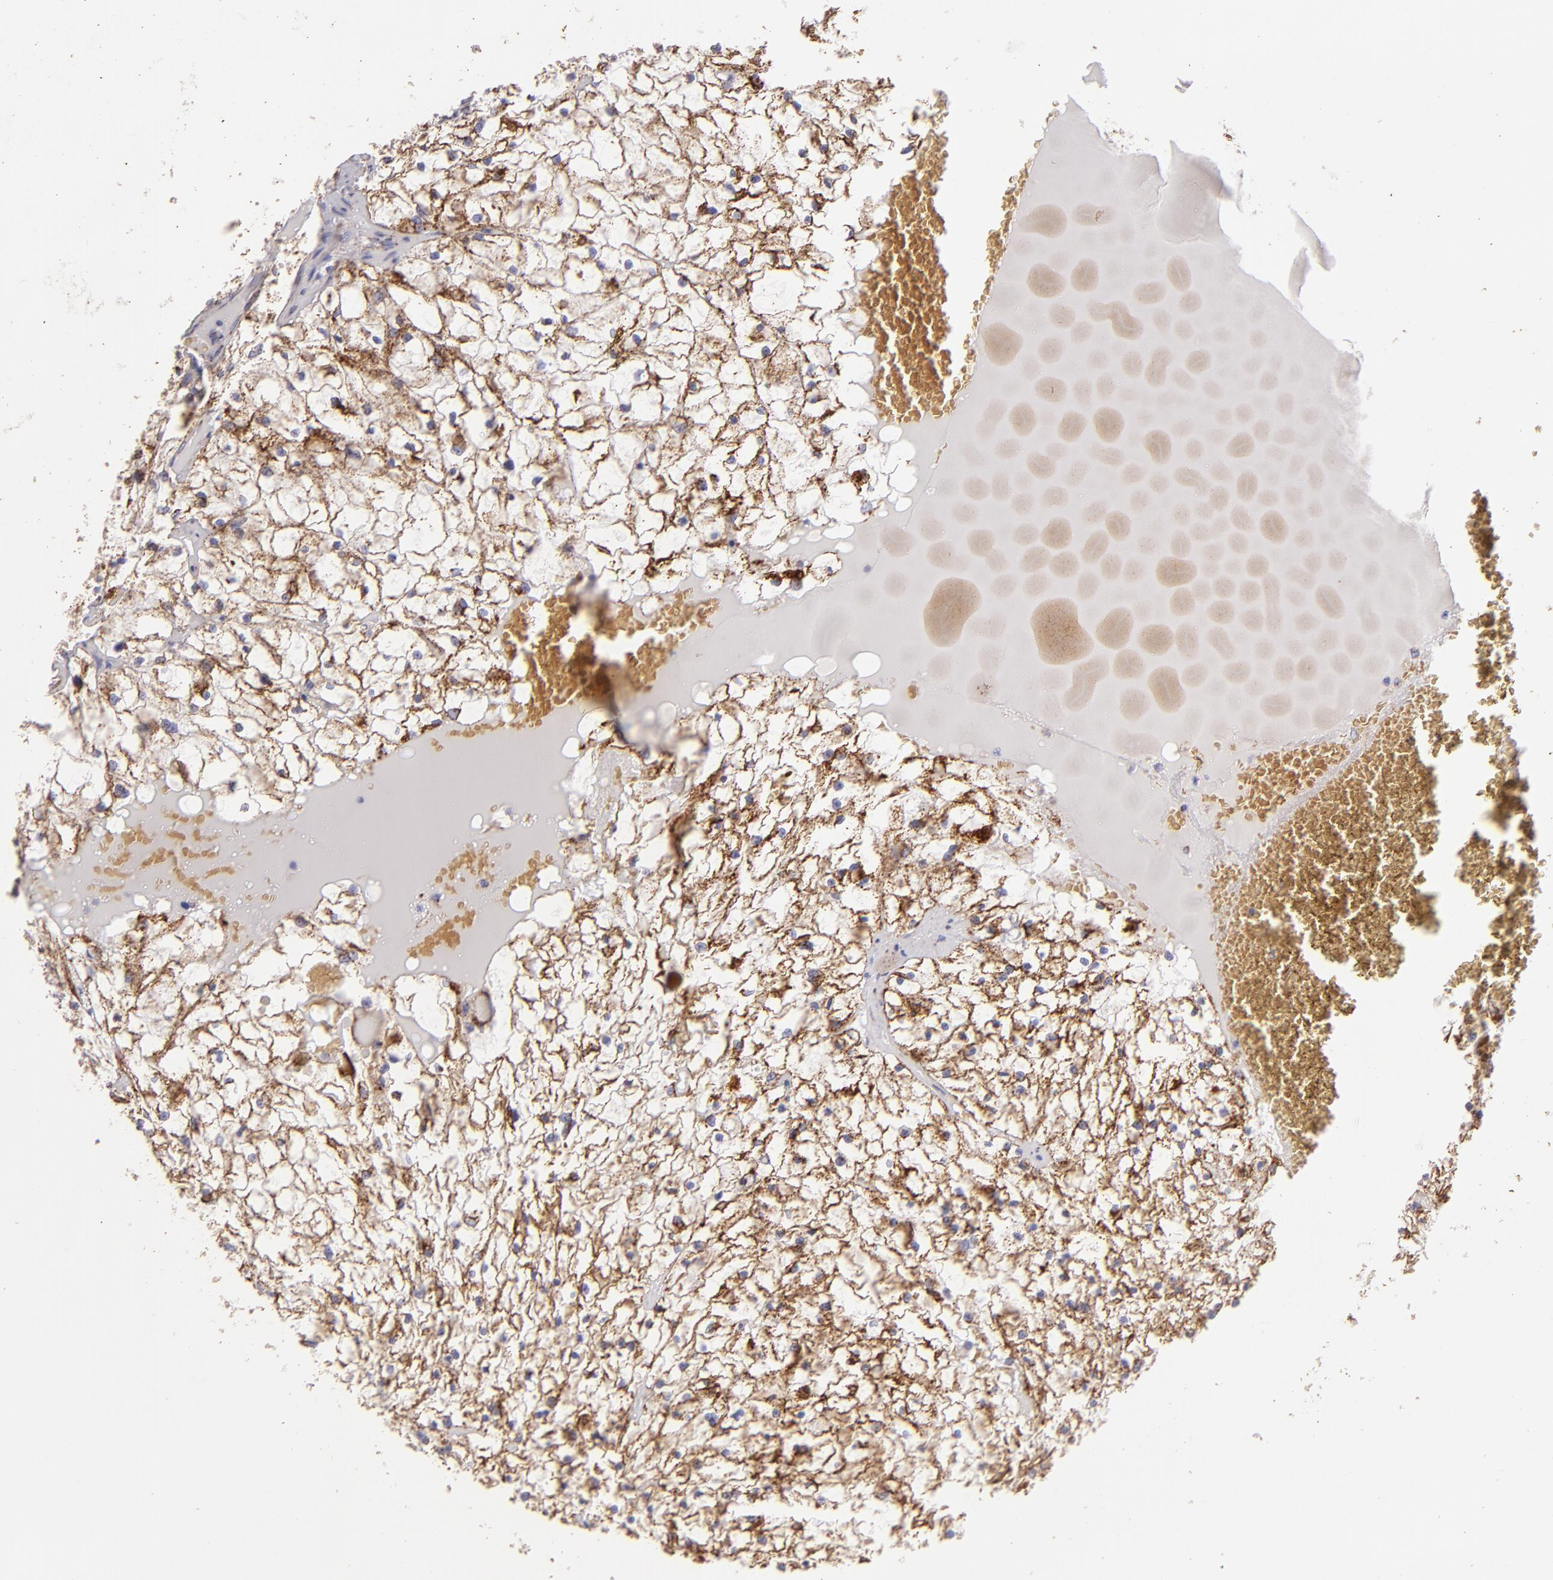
{"staining": {"intensity": "weak", "quantity": ">75%", "location": "cytoplasmic/membranous"}, "tissue": "renal cancer", "cell_type": "Tumor cells", "image_type": "cancer", "snomed": [{"axis": "morphology", "description": "Adenocarcinoma, NOS"}, {"axis": "topography", "description": "Kidney"}], "caption": "The histopathology image reveals immunohistochemical staining of renal cancer (adenocarcinoma). There is weak cytoplasmic/membranous expression is seen in about >75% of tumor cells. (Stains: DAB in brown, nuclei in blue, Microscopy: brightfield microscopy at high magnification).", "gene": "HSPD1", "patient": {"sex": "male", "age": 61}}